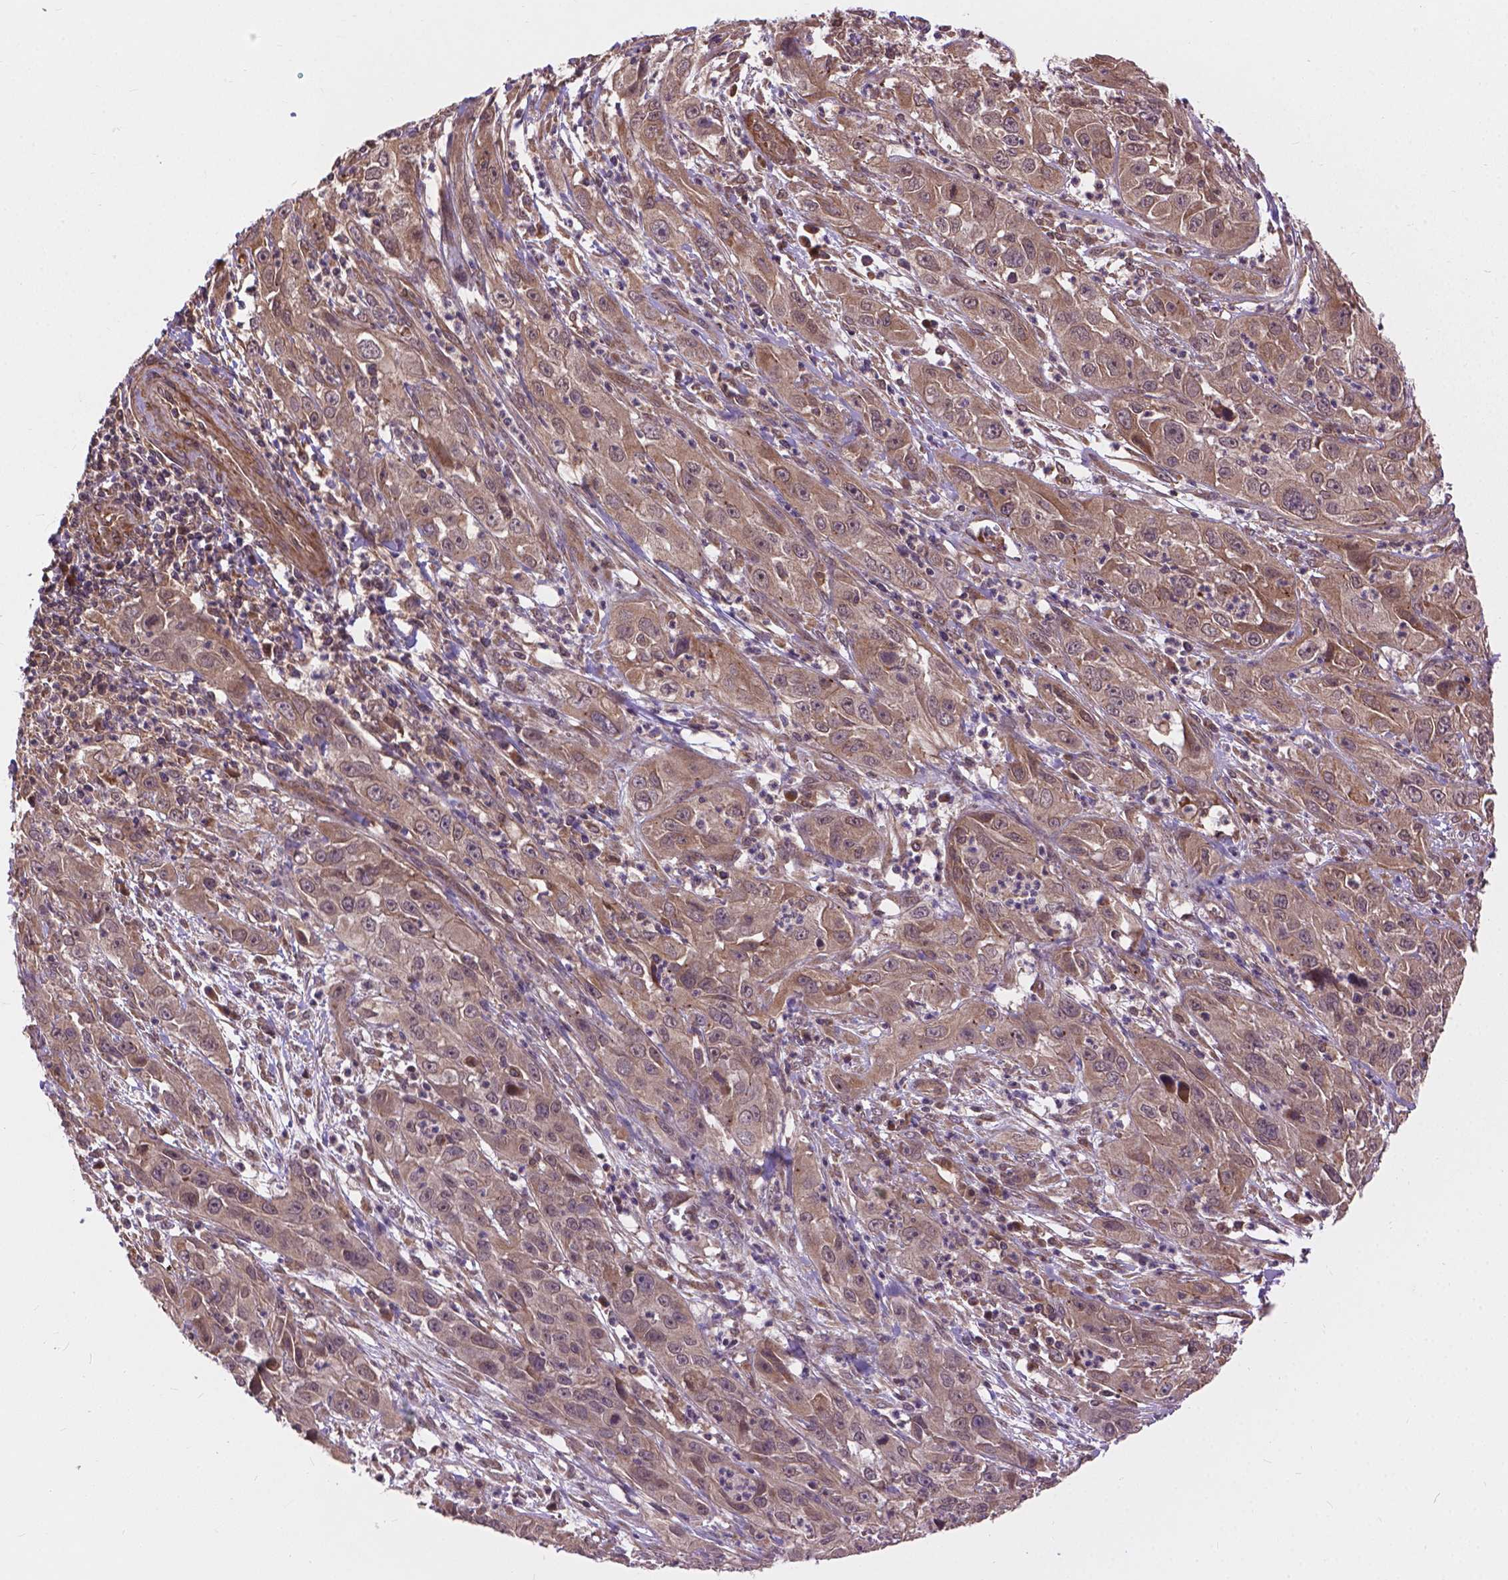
{"staining": {"intensity": "weak", "quantity": ">75%", "location": "cytoplasmic/membranous"}, "tissue": "cervical cancer", "cell_type": "Tumor cells", "image_type": "cancer", "snomed": [{"axis": "morphology", "description": "Squamous cell carcinoma, NOS"}, {"axis": "topography", "description": "Cervix"}], "caption": "Weak cytoplasmic/membranous positivity is appreciated in about >75% of tumor cells in squamous cell carcinoma (cervical).", "gene": "ZNF616", "patient": {"sex": "female", "age": 32}}